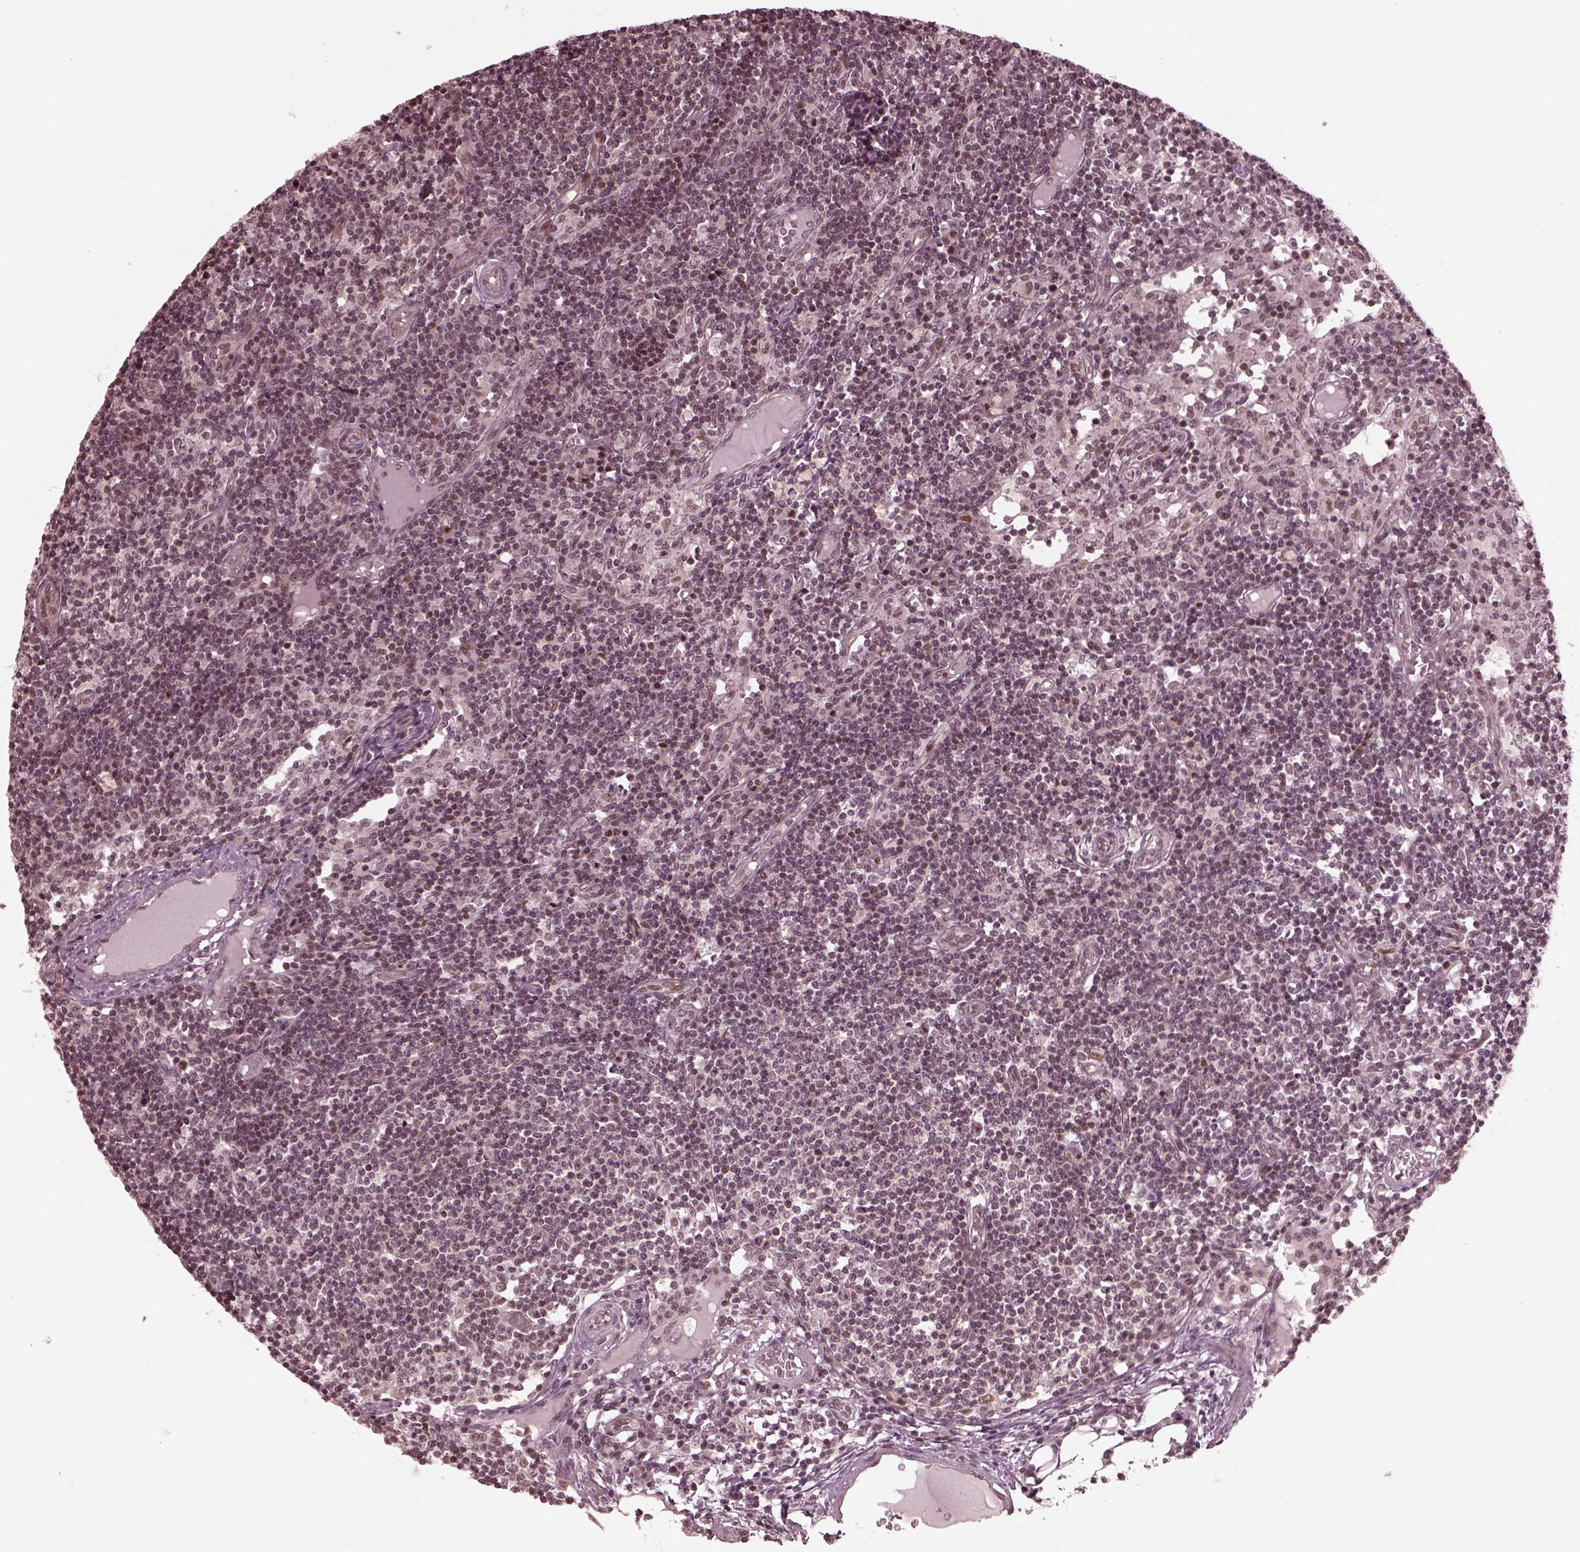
{"staining": {"intensity": "weak", "quantity": "25%-75%", "location": "nuclear"}, "tissue": "lymph node", "cell_type": "Non-germinal center cells", "image_type": "normal", "snomed": [{"axis": "morphology", "description": "Normal tissue, NOS"}, {"axis": "topography", "description": "Lymph node"}], "caption": "This photomicrograph shows IHC staining of unremarkable human lymph node, with low weak nuclear expression in approximately 25%-75% of non-germinal center cells.", "gene": "TRIB3", "patient": {"sex": "female", "age": 72}}